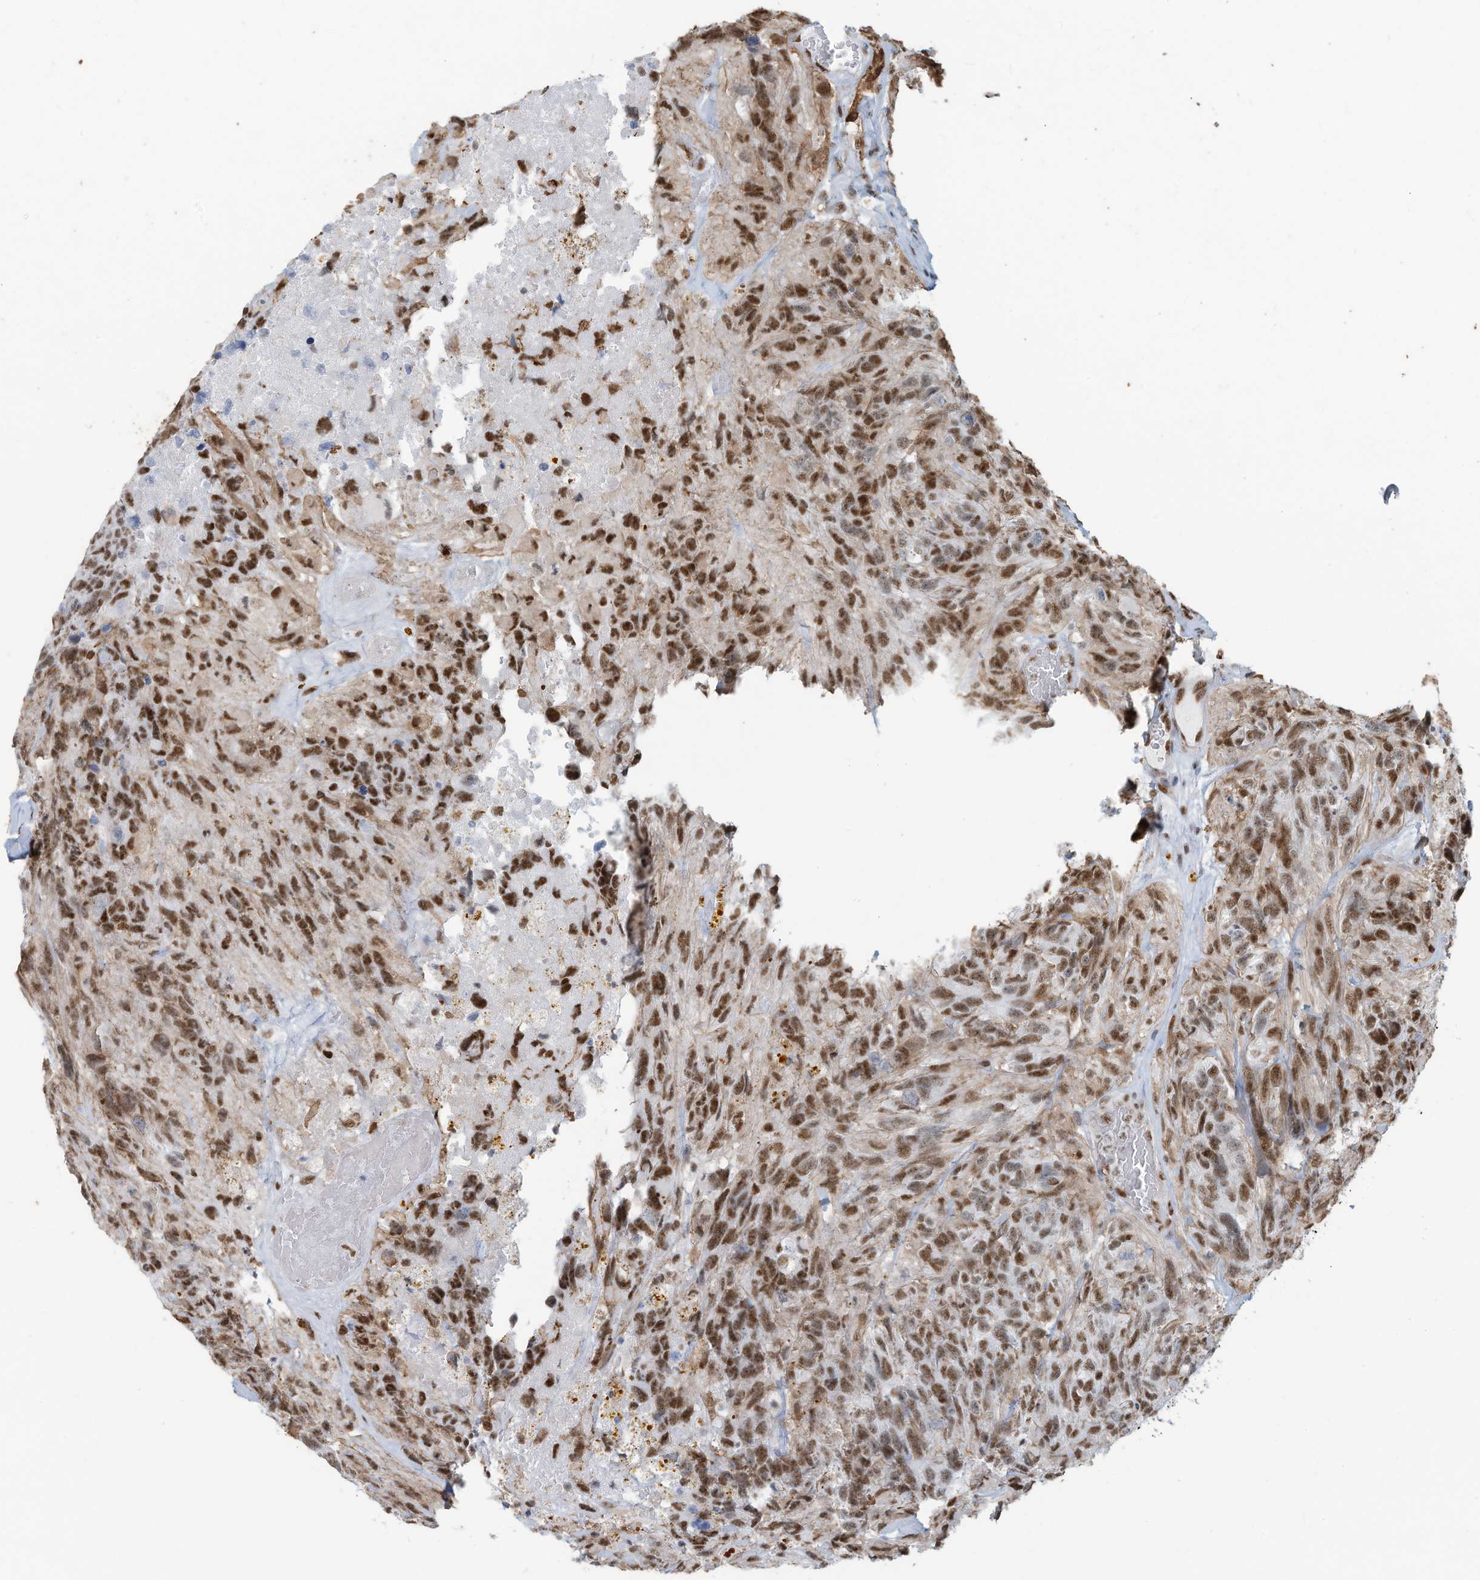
{"staining": {"intensity": "moderate", "quantity": ">75%", "location": "nuclear"}, "tissue": "glioma", "cell_type": "Tumor cells", "image_type": "cancer", "snomed": [{"axis": "morphology", "description": "Glioma, malignant, High grade"}, {"axis": "topography", "description": "Brain"}], "caption": "Moderate nuclear protein positivity is identified in approximately >75% of tumor cells in malignant glioma (high-grade).", "gene": "SARNP", "patient": {"sex": "male", "age": 69}}